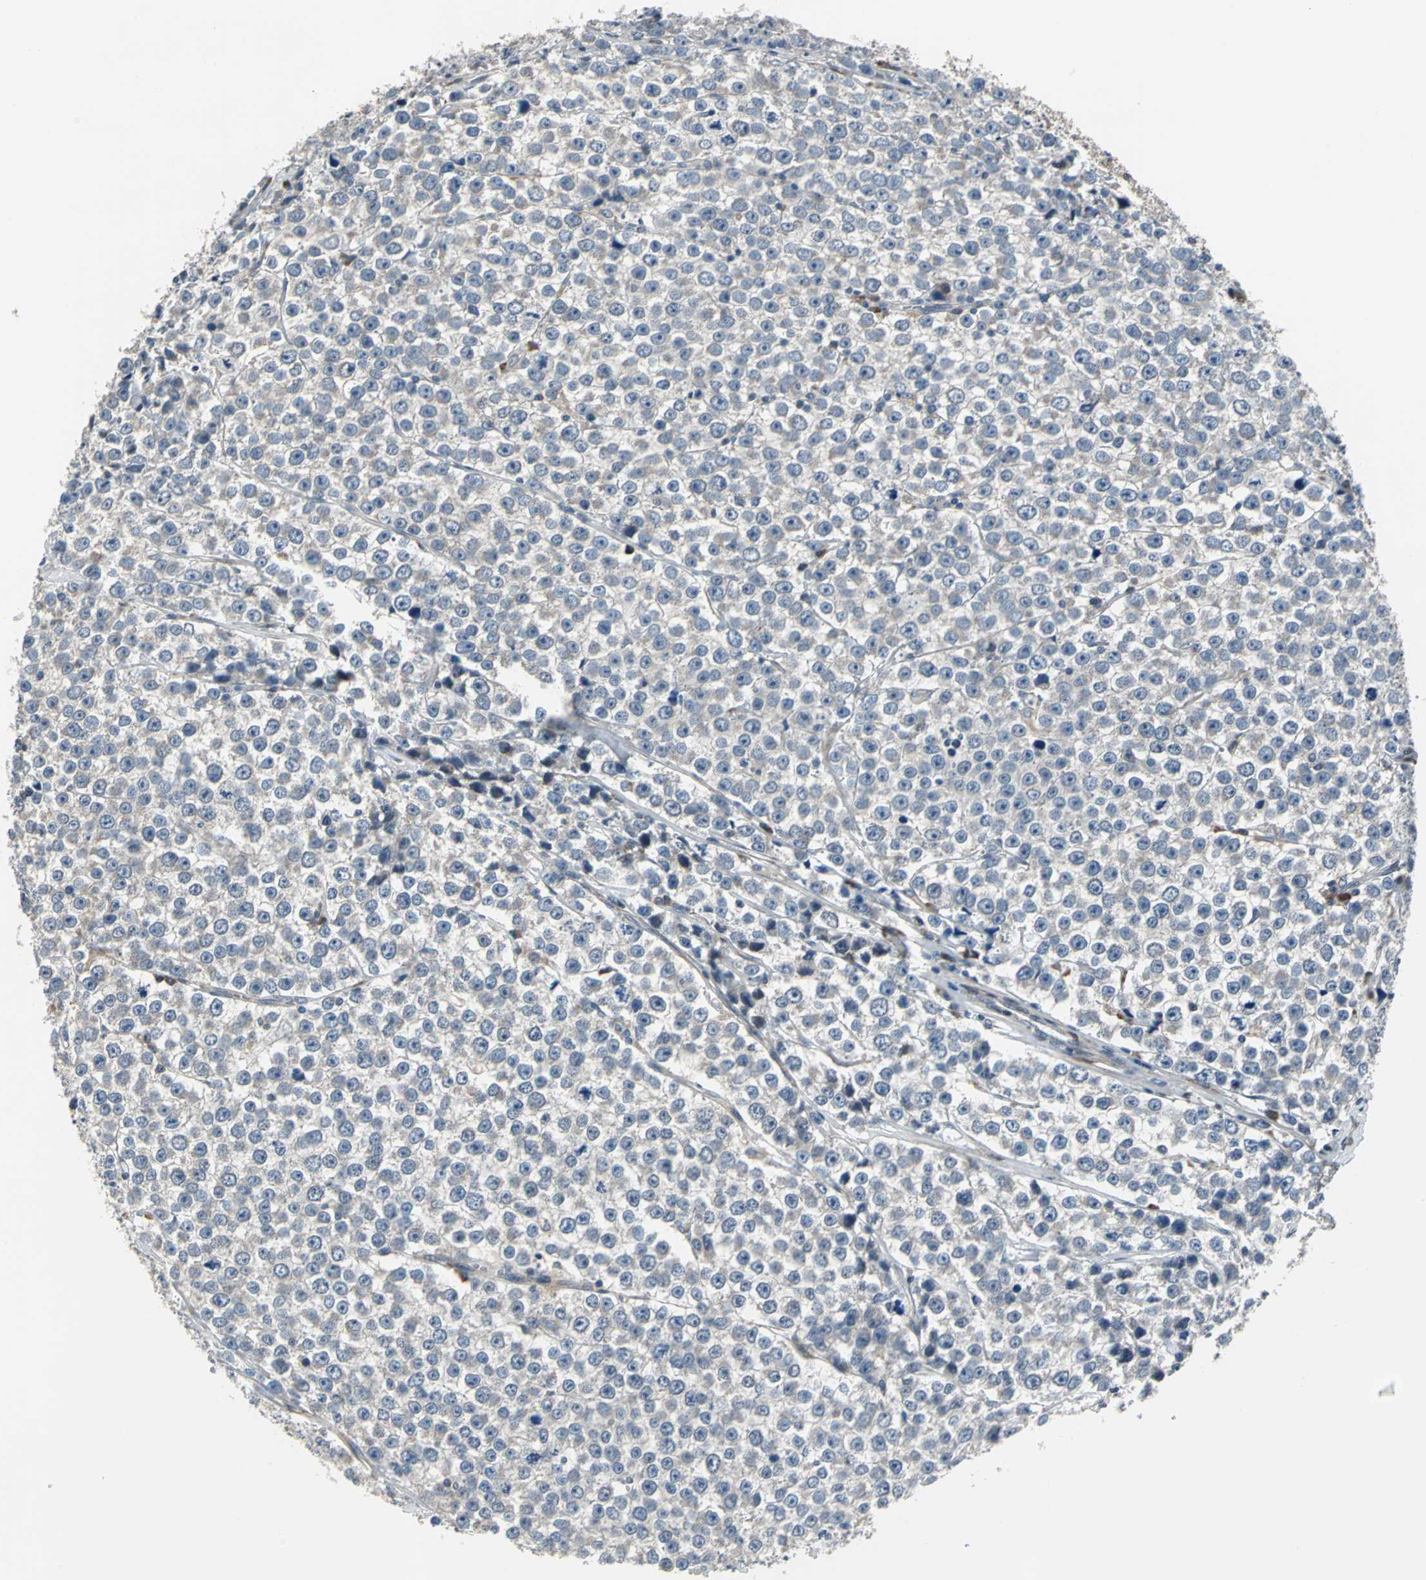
{"staining": {"intensity": "negative", "quantity": "none", "location": "none"}, "tissue": "testis cancer", "cell_type": "Tumor cells", "image_type": "cancer", "snomed": [{"axis": "morphology", "description": "Seminoma, NOS"}, {"axis": "morphology", "description": "Carcinoma, Embryonal, NOS"}, {"axis": "topography", "description": "Testis"}], "caption": "This is an immunohistochemistry (IHC) micrograph of testis cancer. There is no positivity in tumor cells.", "gene": "HTATIP2", "patient": {"sex": "male", "age": 52}}